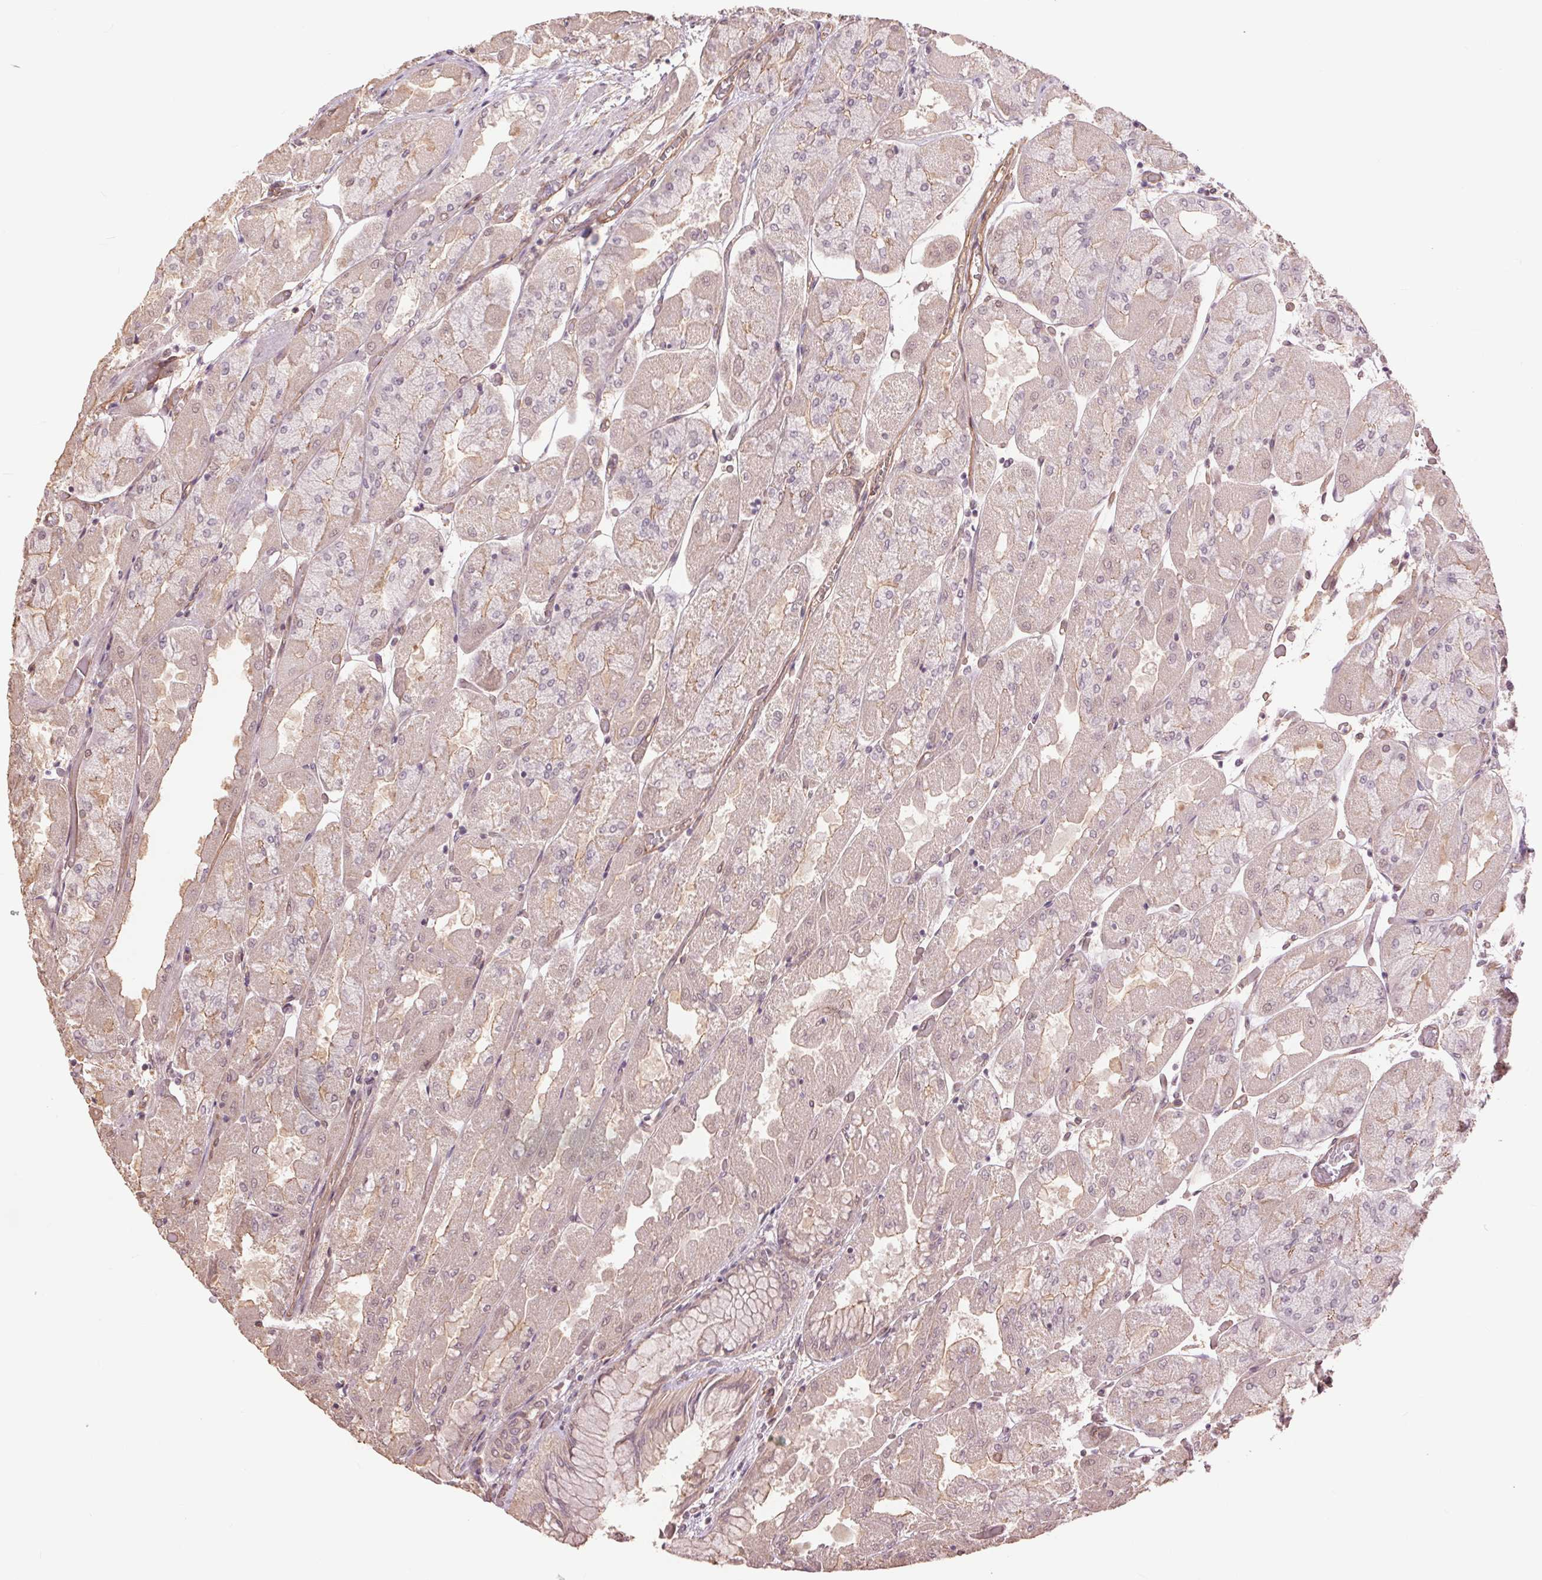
{"staining": {"intensity": "weak", "quantity": "25%-75%", "location": "cytoplasmic/membranous"}, "tissue": "stomach", "cell_type": "Glandular cells", "image_type": "normal", "snomed": [{"axis": "morphology", "description": "Normal tissue, NOS"}, {"axis": "topography", "description": "Stomach"}], "caption": "Brown immunohistochemical staining in normal human stomach exhibits weak cytoplasmic/membranous staining in approximately 25%-75% of glandular cells. (DAB = brown stain, brightfield microscopy at high magnification).", "gene": "PALM", "patient": {"sex": "female", "age": 61}}